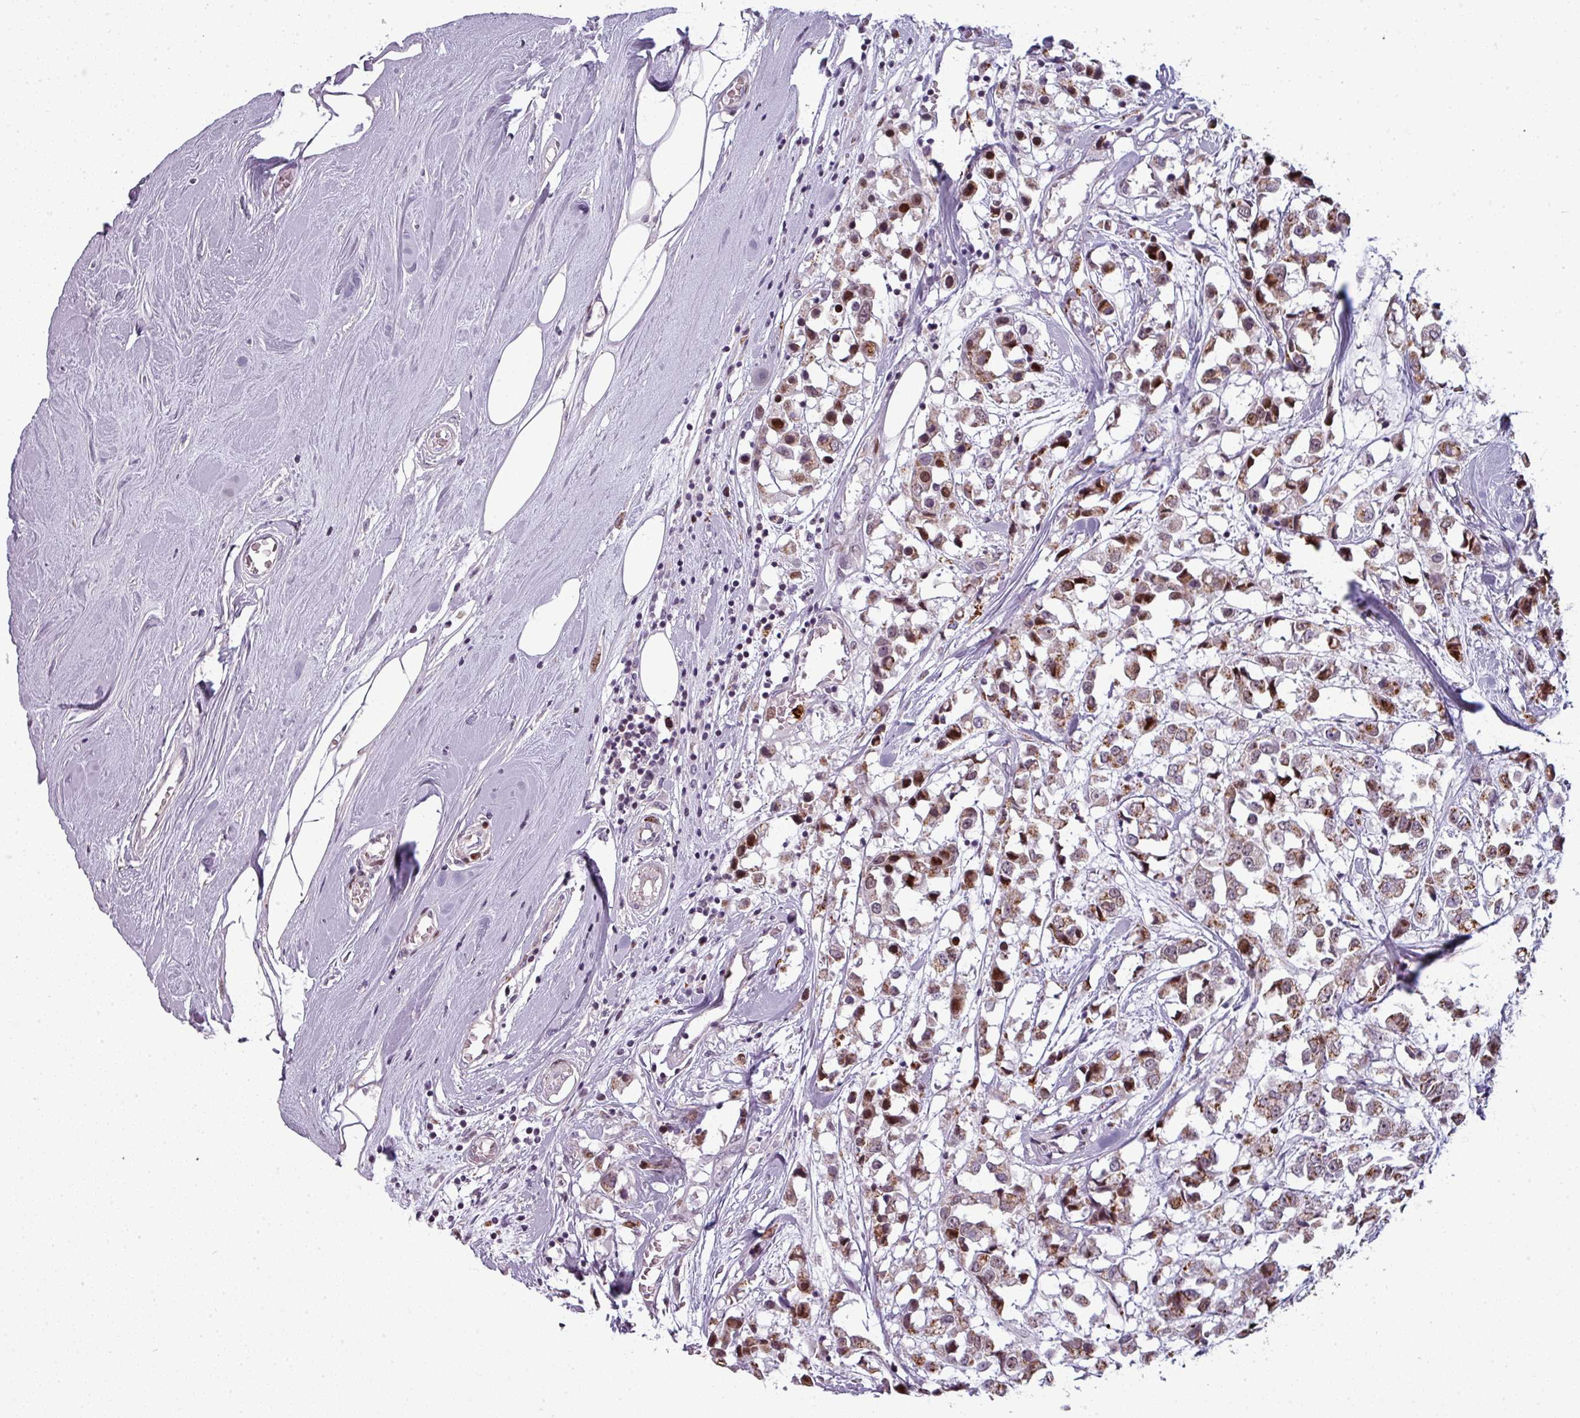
{"staining": {"intensity": "moderate", "quantity": ">75%", "location": "cytoplasmic/membranous,nuclear"}, "tissue": "breast cancer", "cell_type": "Tumor cells", "image_type": "cancer", "snomed": [{"axis": "morphology", "description": "Duct carcinoma"}, {"axis": "topography", "description": "Breast"}], "caption": "An image of breast cancer stained for a protein shows moderate cytoplasmic/membranous and nuclear brown staining in tumor cells.", "gene": "TMEFF1", "patient": {"sex": "female", "age": 61}}